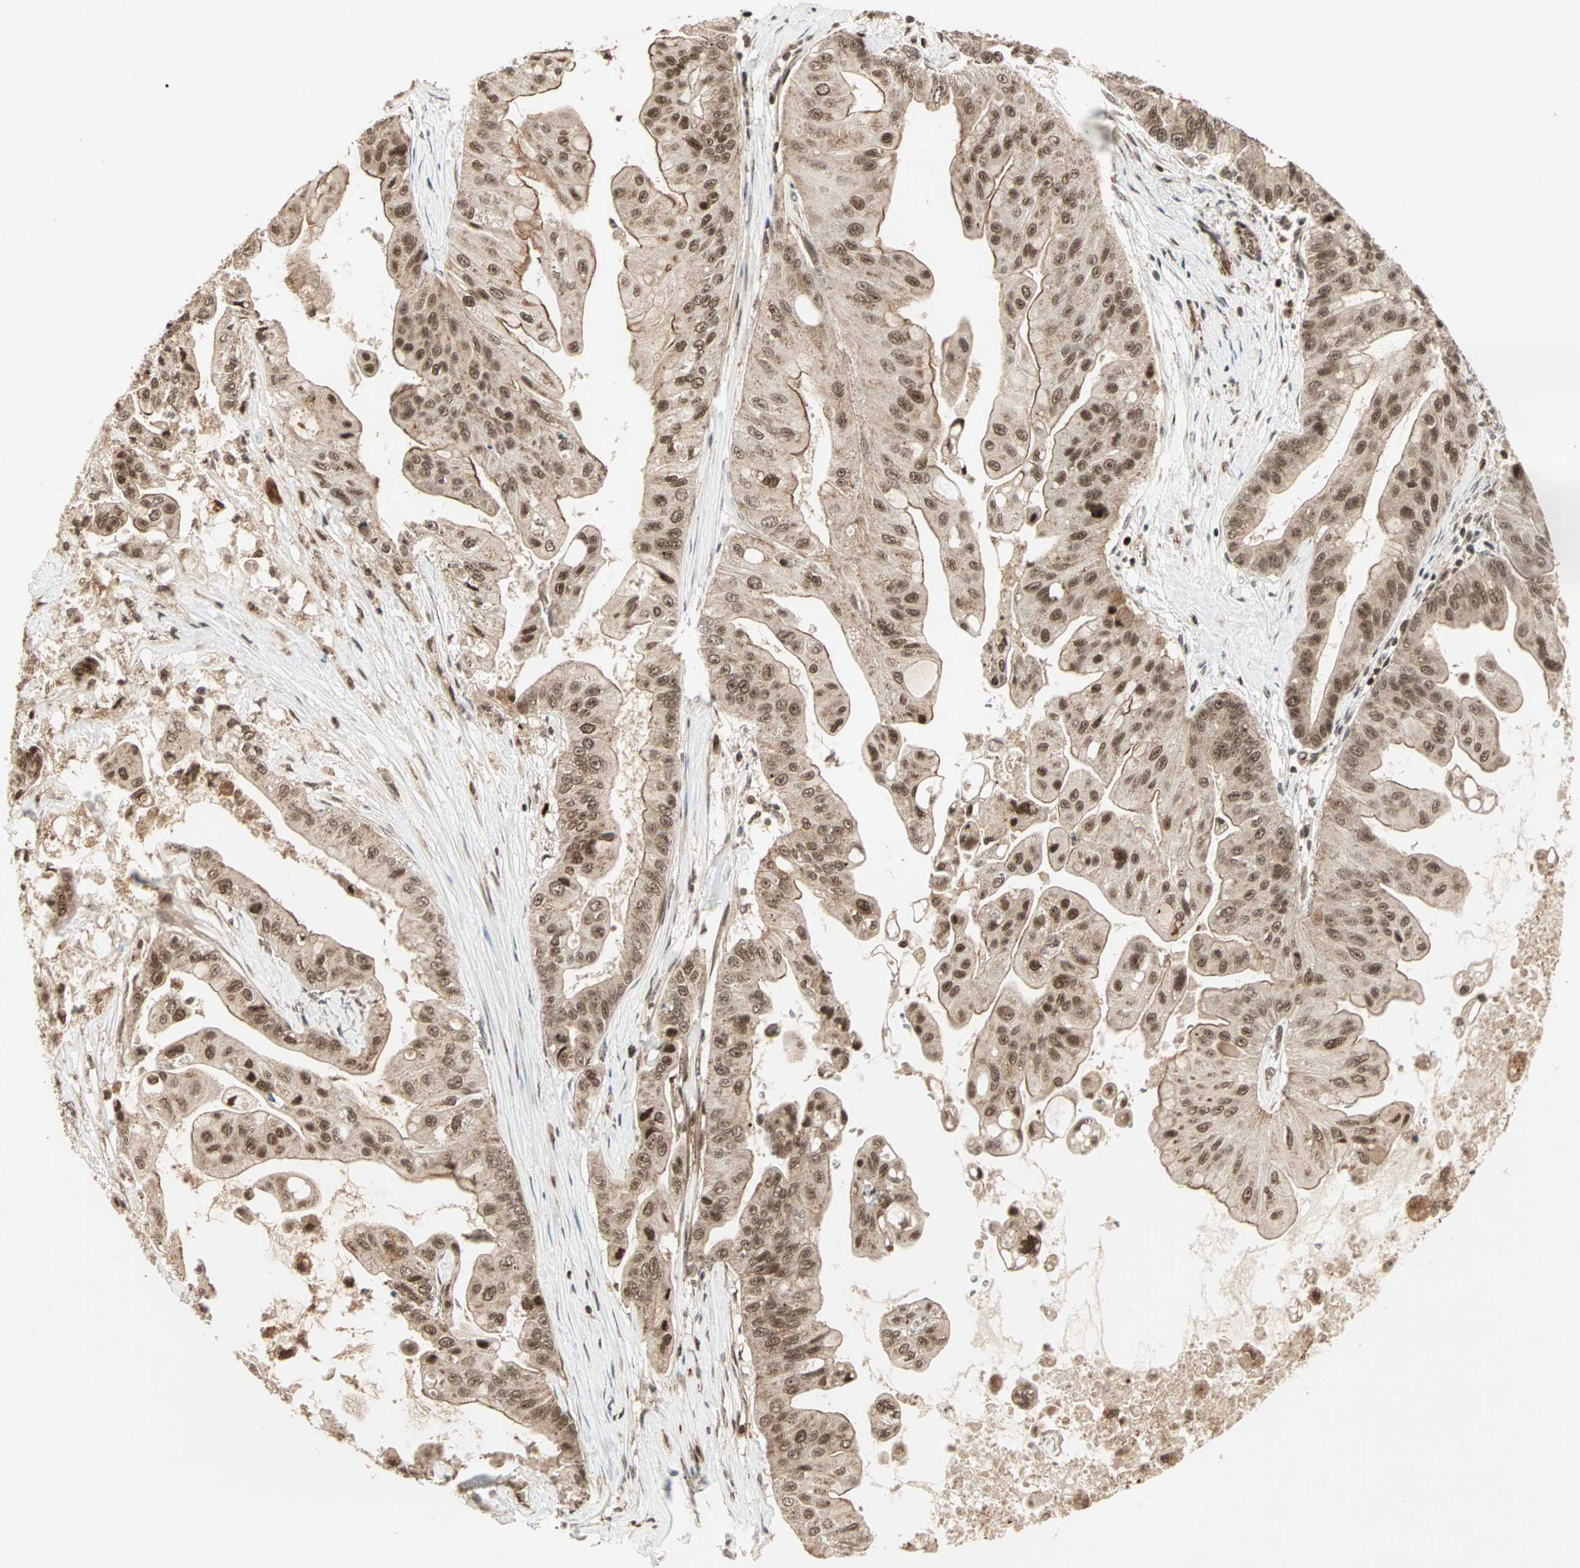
{"staining": {"intensity": "moderate", "quantity": ">75%", "location": "cytoplasmic/membranous,nuclear"}, "tissue": "pancreatic cancer", "cell_type": "Tumor cells", "image_type": "cancer", "snomed": [{"axis": "morphology", "description": "Adenocarcinoma, NOS"}, {"axis": "topography", "description": "Pancreas"}], "caption": "Immunohistochemistry staining of adenocarcinoma (pancreatic), which exhibits medium levels of moderate cytoplasmic/membranous and nuclear staining in about >75% of tumor cells indicating moderate cytoplasmic/membranous and nuclear protein staining. The staining was performed using DAB (brown) for protein detection and nuclei were counterstained in hematoxylin (blue).", "gene": "ZBED9", "patient": {"sex": "female", "age": 75}}